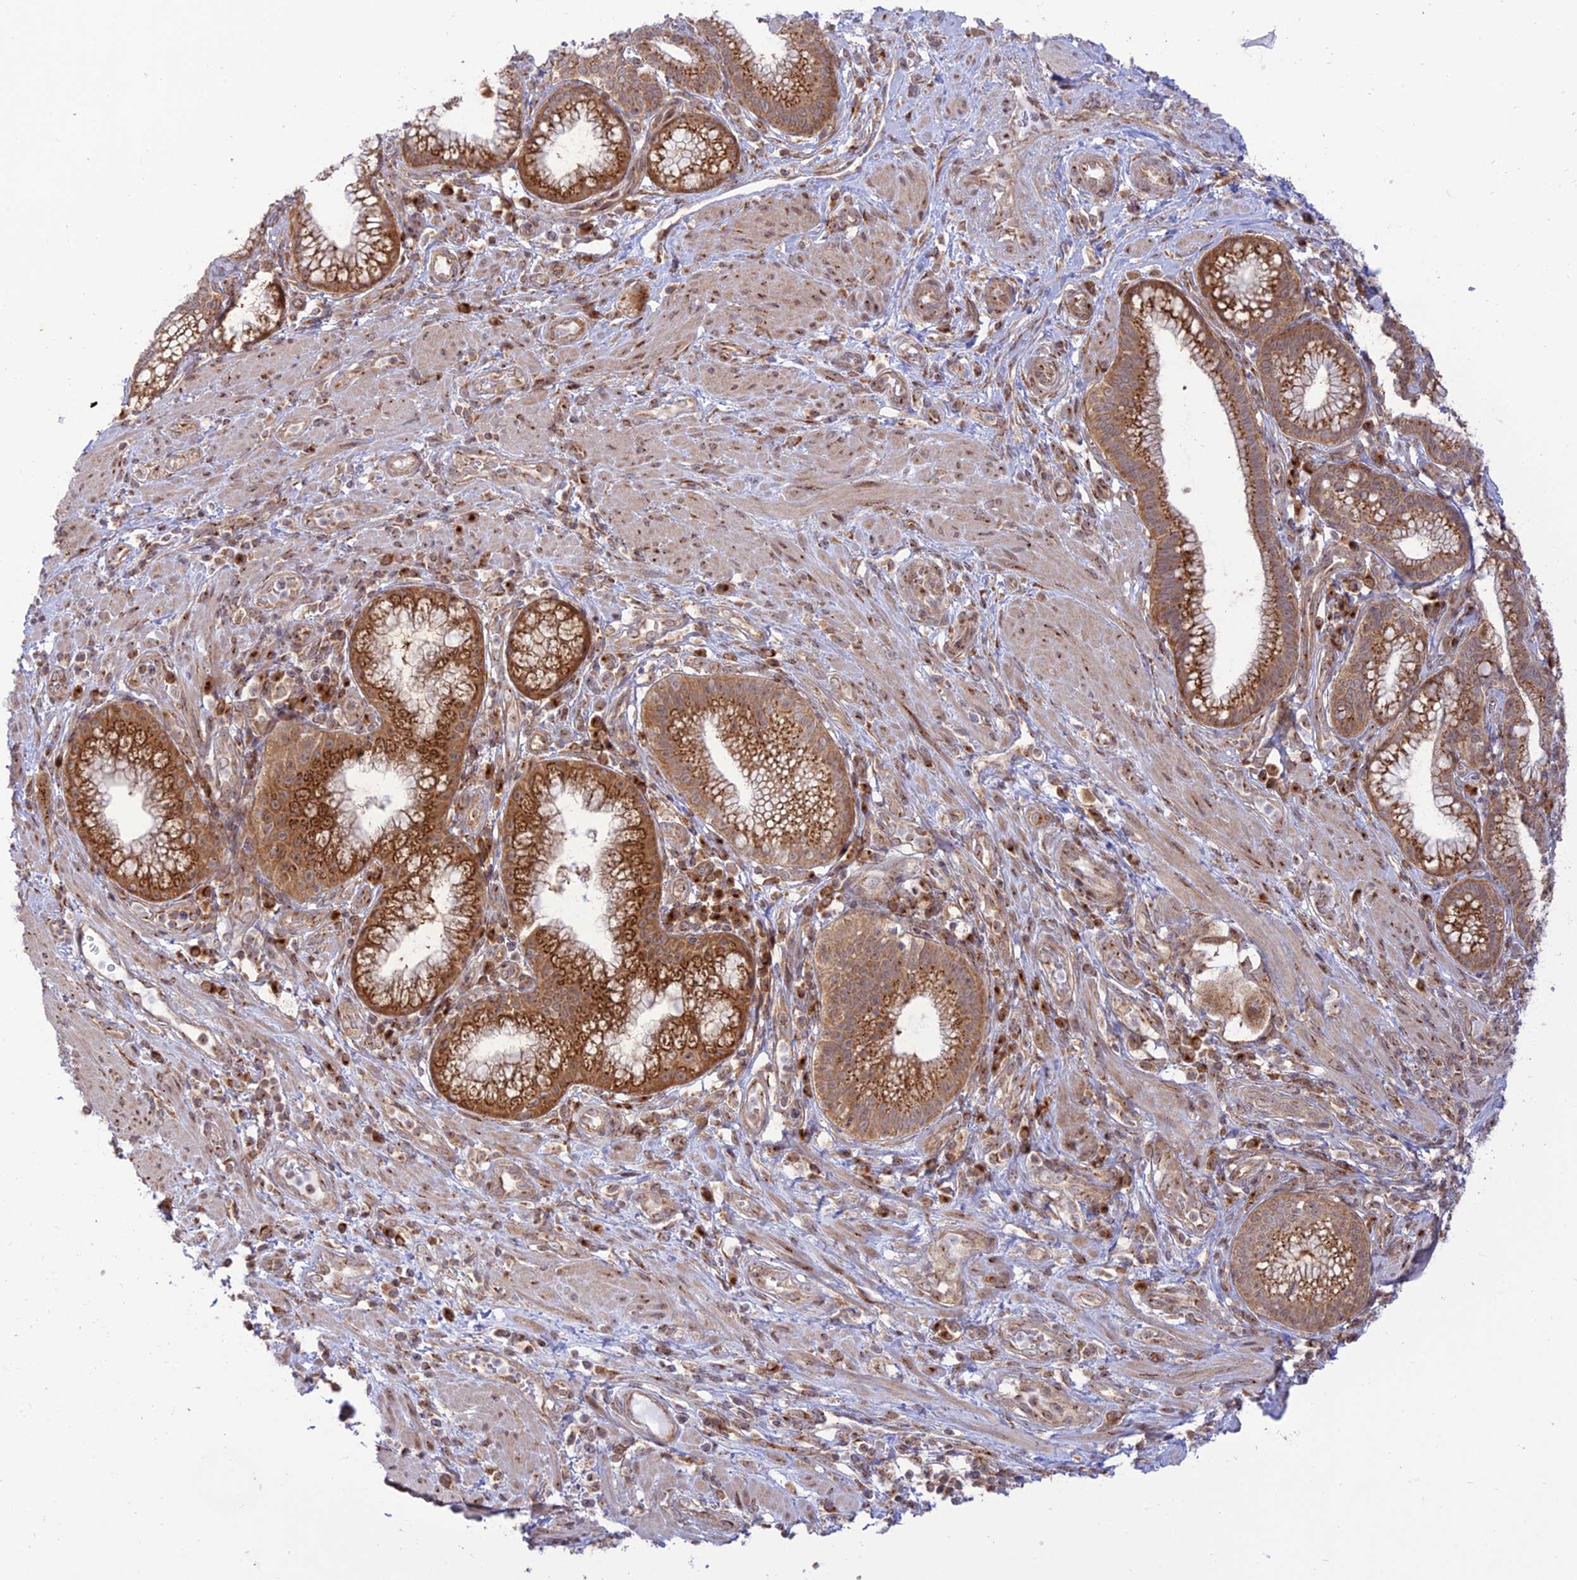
{"staining": {"intensity": "strong", "quantity": "25%-75%", "location": "cytoplasmic/membranous"}, "tissue": "pancreatic cancer", "cell_type": "Tumor cells", "image_type": "cancer", "snomed": [{"axis": "morphology", "description": "Adenocarcinoma, NOS"}, {"axis": "topography", "description": "Pancreas"}], "caption": "Pancreatic cancer was stained to show a protein in brown. There is high levels of strong cytoplasmic/membranous staining in about 25%-75% of tumor cells.", "gene": "GOLGA3", "patient": {"sex": "male", "age": 72}}